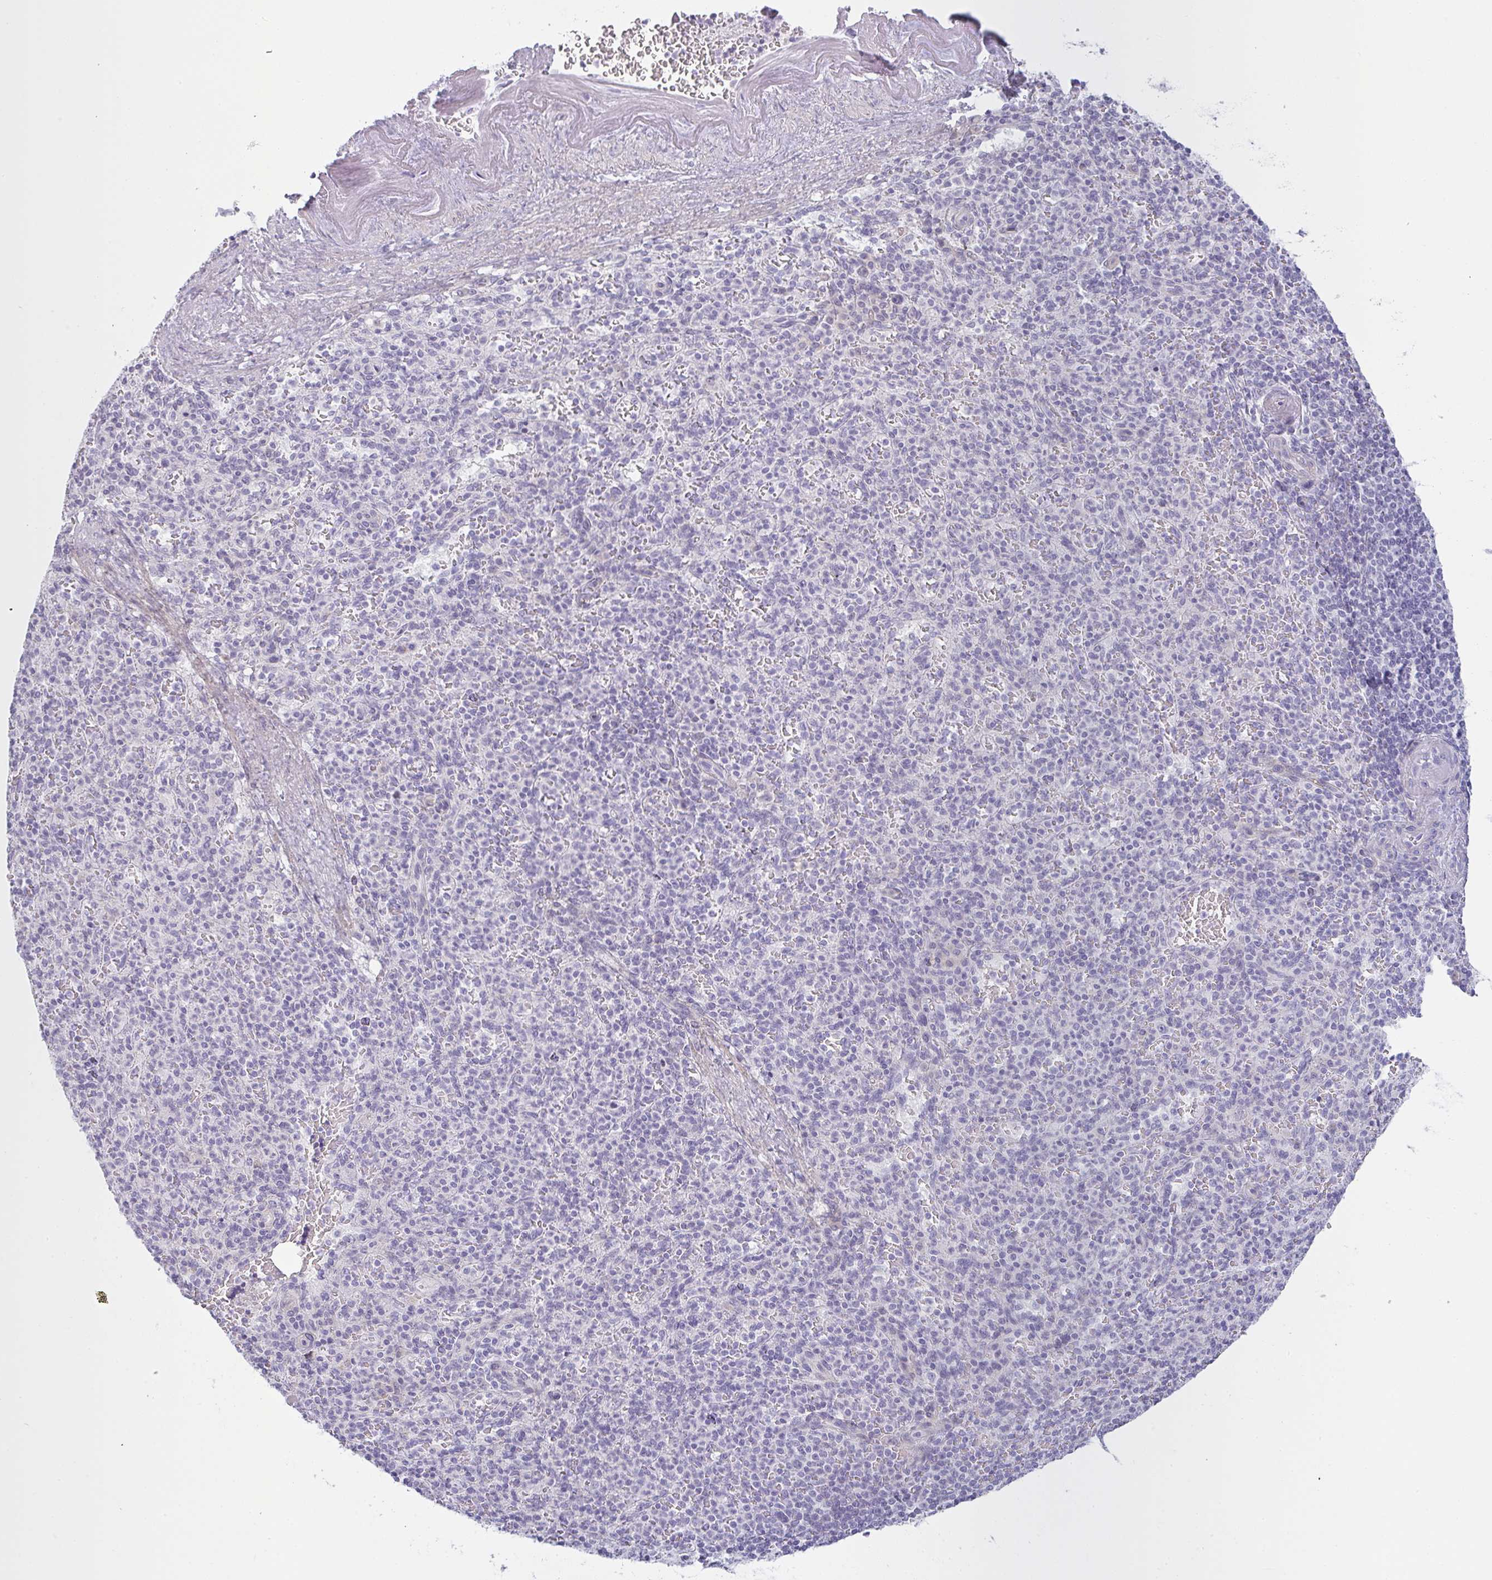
{"staining": {"intensity": "negative", "quantity": "none", "location": "none"}, "tissue": "spleen", "cell_type": "Cells in red pulp", "image_type": "normal", "snomed": [{"axis": "morphology", "description": "Normal tissue, NOS"}, {"axis": "topography", "description": "Spleen"}], "caption": "Immunohistochemistry image of benign spleen: human spleen stained with DAB demonstrates no significant protein expression in cells in red pulp.", "gene": "SIRPB2", "patient": {"sex": "female", "age": 74}}